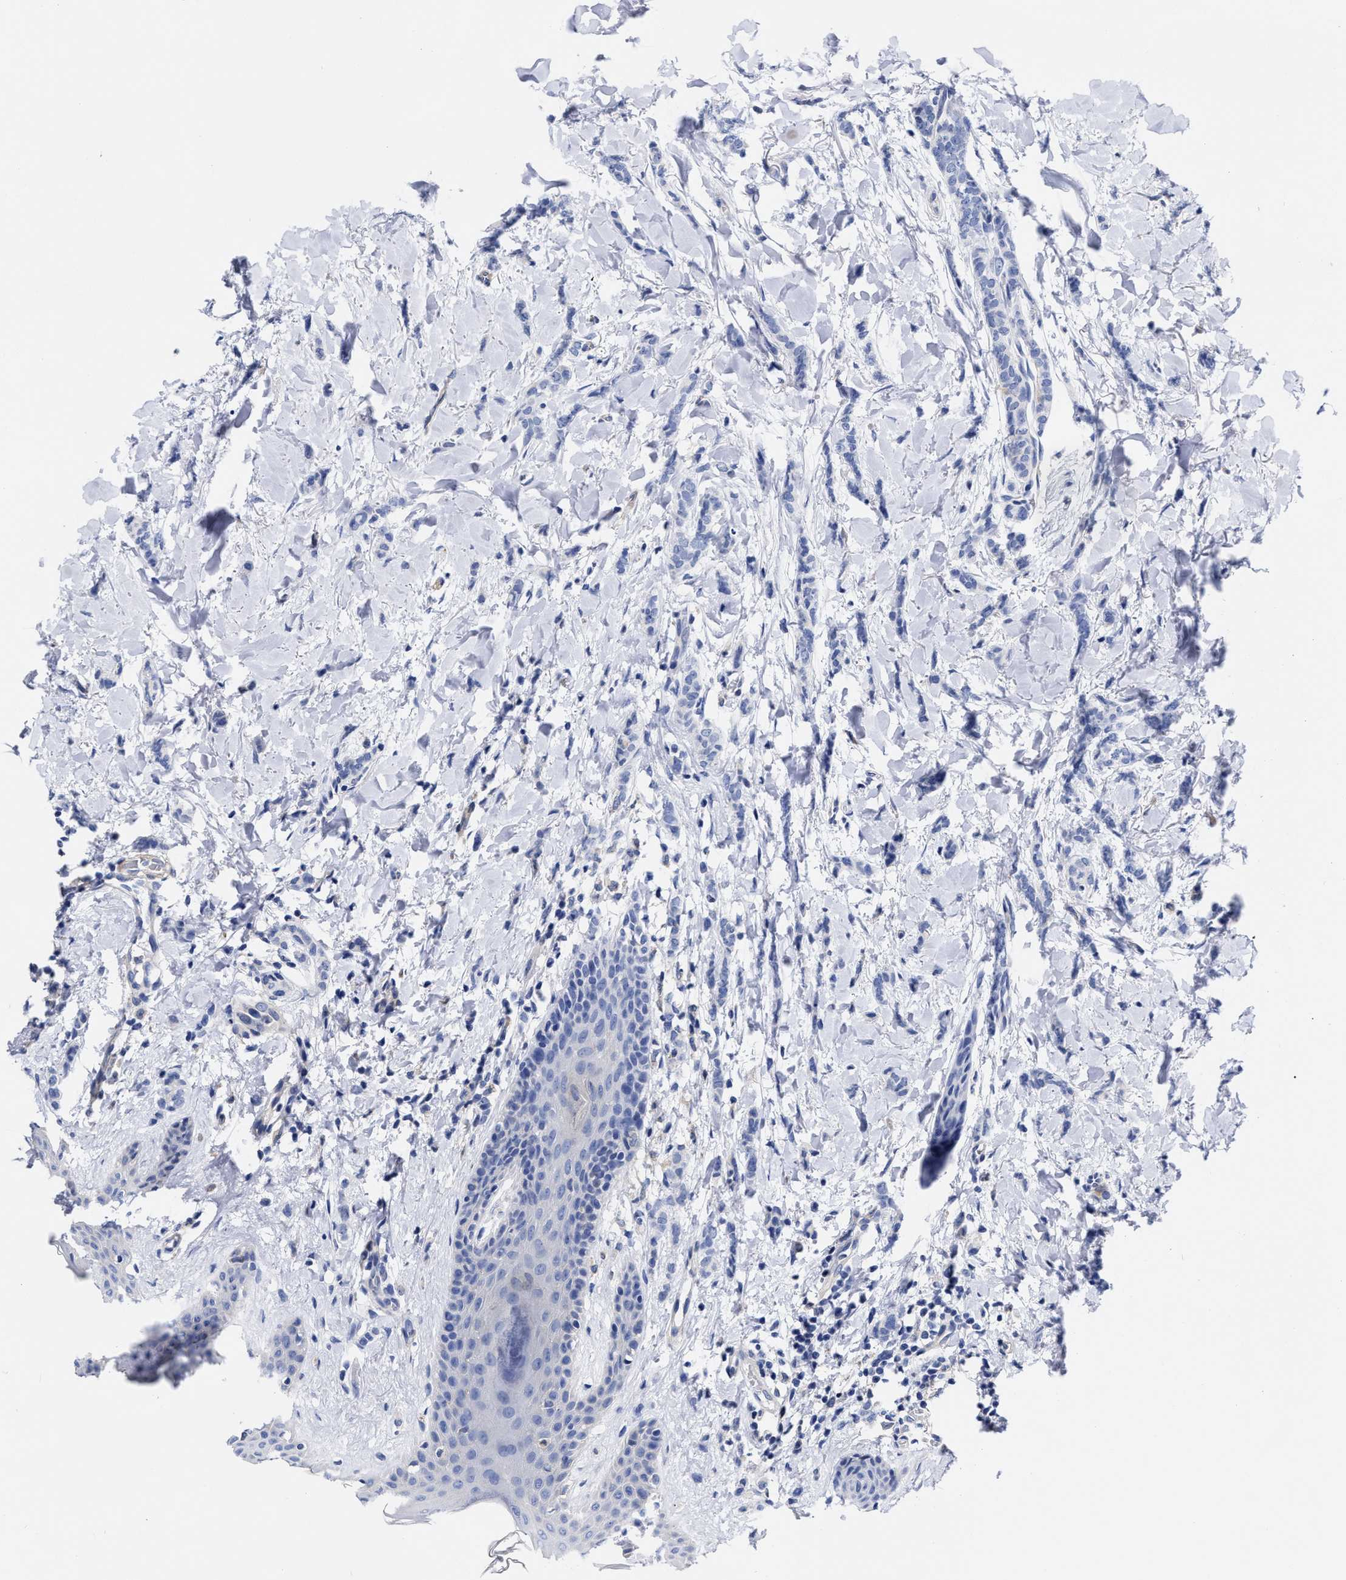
{"staining": {"intensity": "negative", "quantity": "none", "location": "none"}, "tissue": "breast cancer", "cell_type": "Tumor cells", "image_type": "cancer", "snomed": [{"axis": "morphology", "description": "Lobular carcinoma"}, {"axis": "topography", "description": "Skin"}, {"axis": "topography", "description": "Breast"}], "caption": "High power microscopy micrograph of an IHC image of breast cancer (lobular carcinoma), revealing no significant positivity in tumor cells. (IHC, brightfield microscopy, high magnification).", "gene": "IRAG2", "patient": {"sex": "female", "age": 46}}